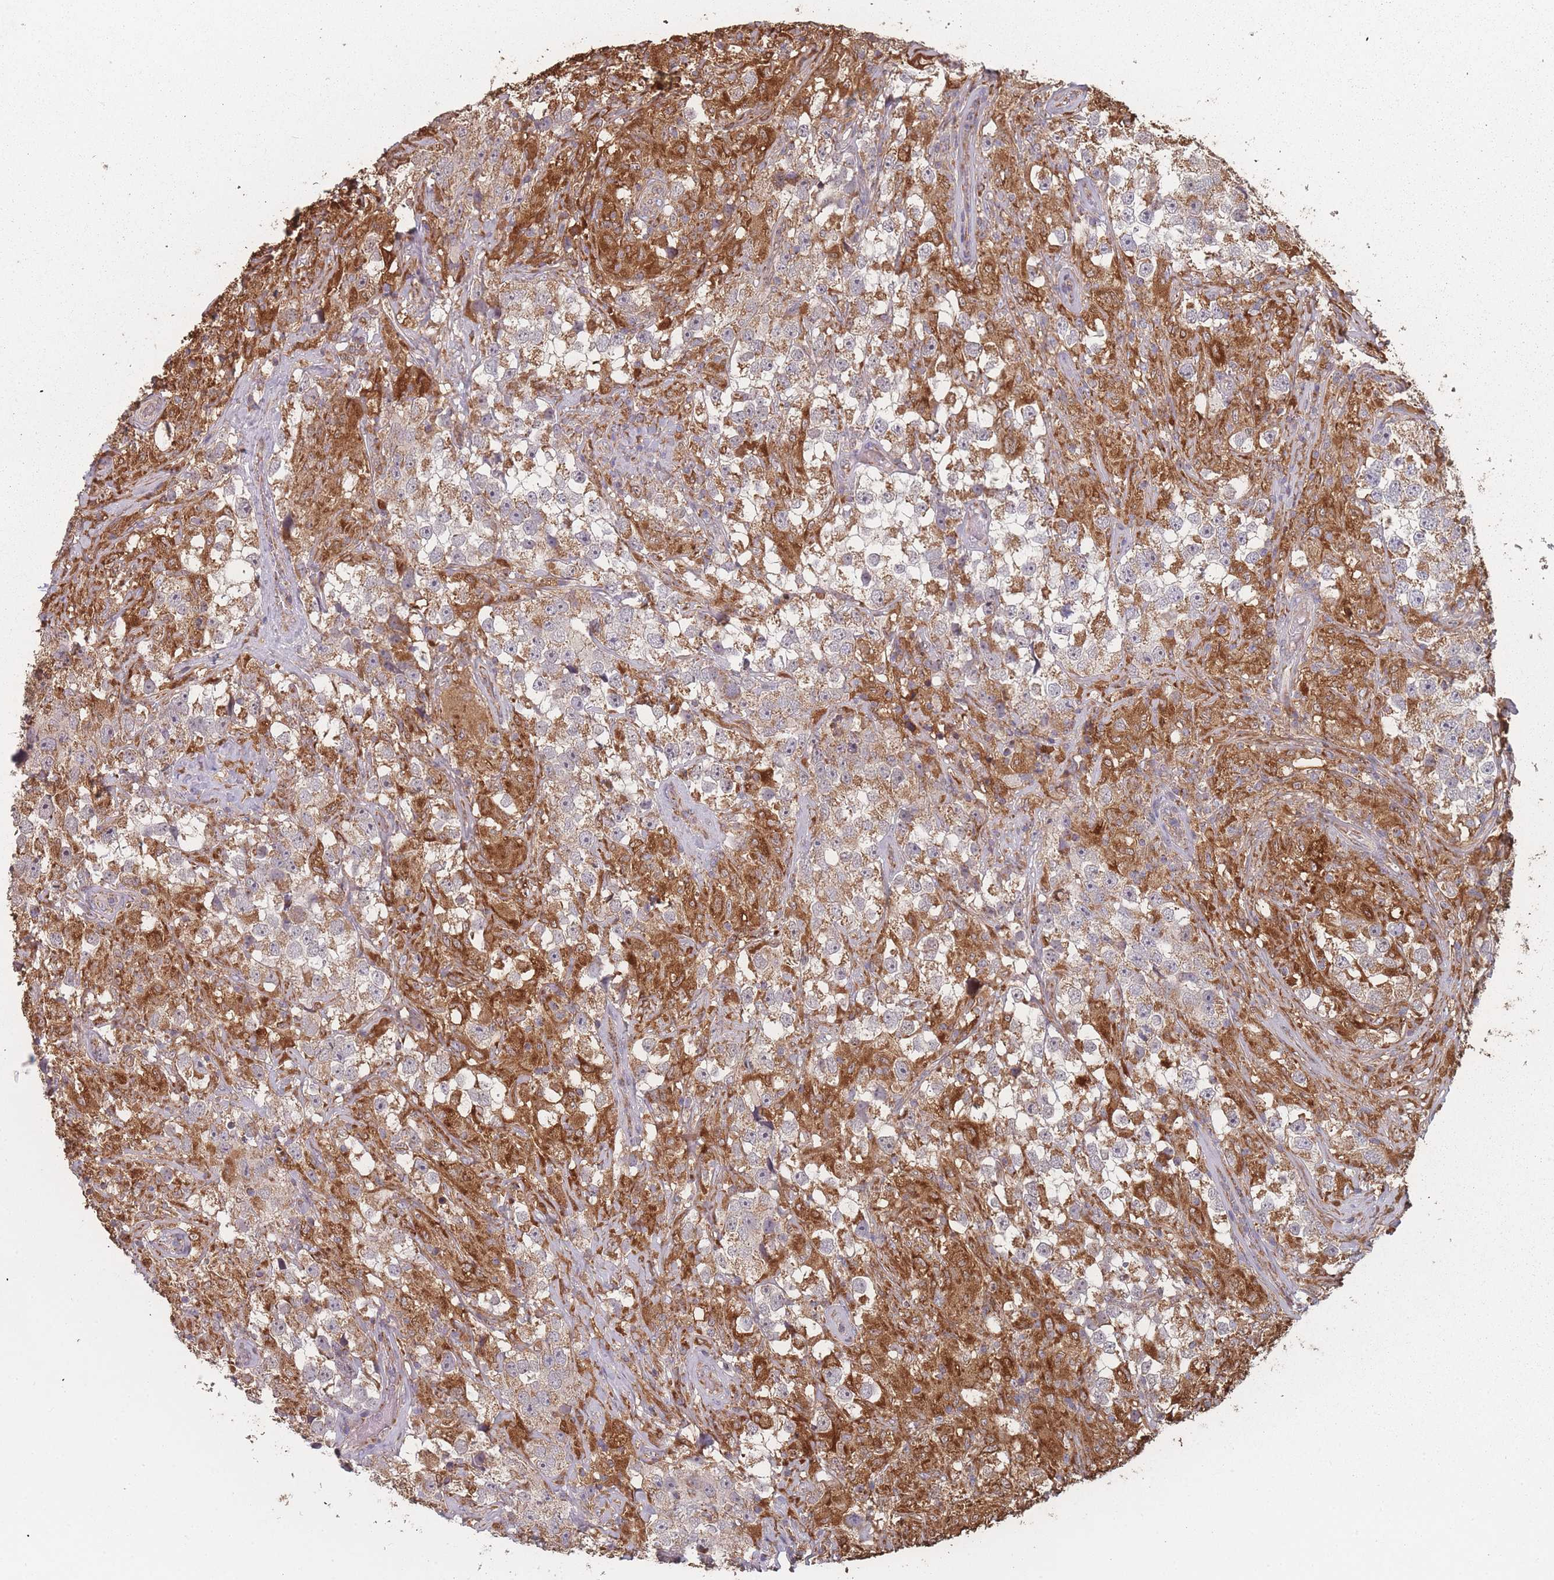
{"staining": {"intensity": "moderate", "quantity": "25%-75%", "location": "cytoplasmic/membranous"}, "tissue": "testis cancer", "cell_type": "Tumor cells", "image_type": "cancer", "snomed": [{"axis": "morphology", "description": "Seminoma, NOS"}, {"axis": "topography", "description": "Testis"}], "caption": "Immunohistochemistry (IHC) photomicrograph of testis cancer stained for a protein (brown), which exhibits medium levels of moderate cytoplasmic/membranous positivity in approximately 25%-75% of tumor cells.", "gene": "PSMB3", "patient": {"sex": "male", "age": 46}}